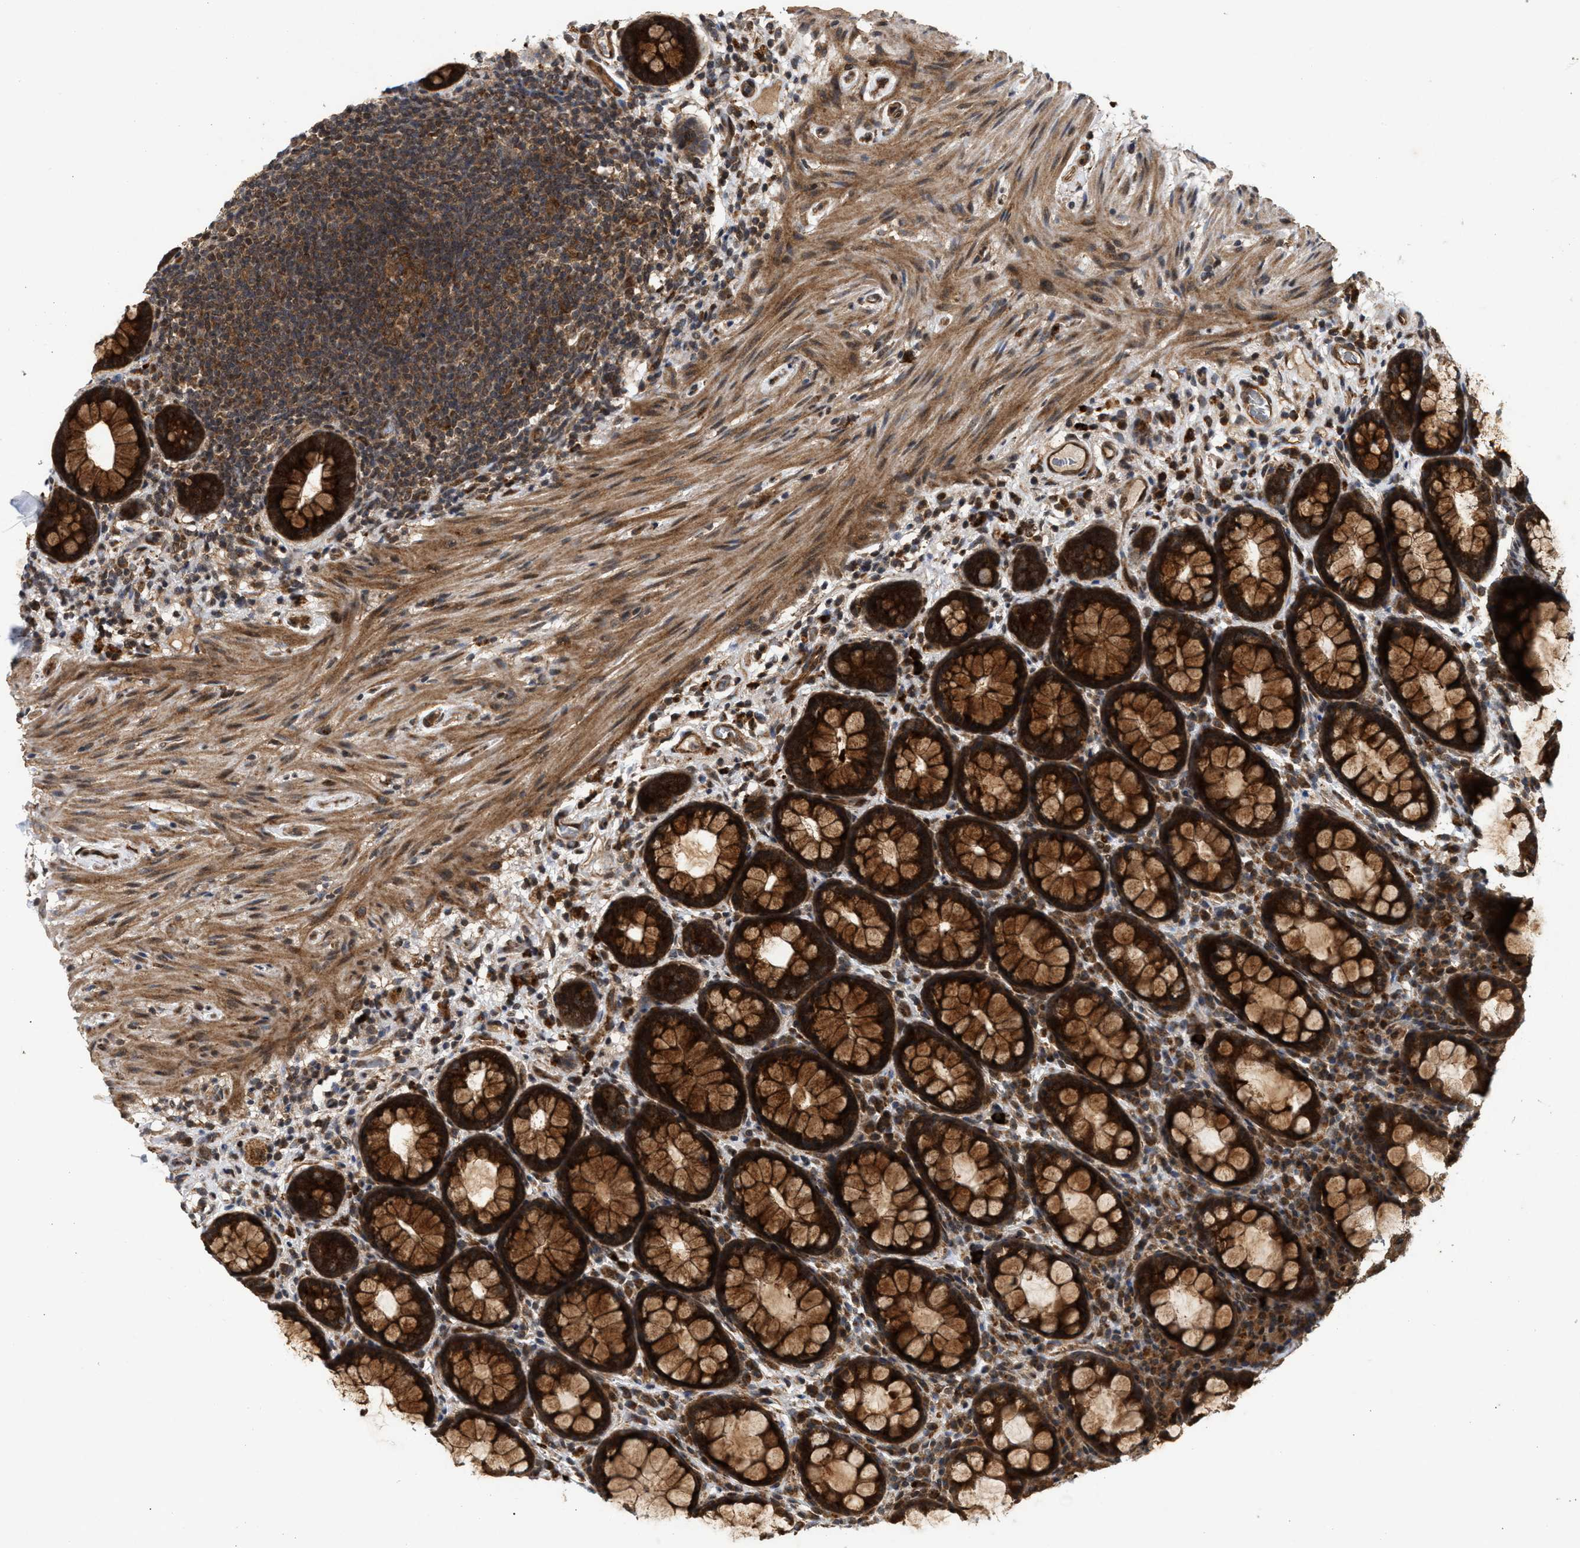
{"staining": {"intensity": "strong", "quantity": ">75%", "location": "cytoplasmic/membranous"}, "tissue": "rectum", "cell_type": "Glandular cells", "image_type": "normal", "snomed": [{"axis": "morphology", "description": "Normal tissue, NOS"}, {"axis": "topography", "description": "Rectum"}], "caption": "IHC histopathology image of benign rectum: rectum stained using IHC exhibits high levels of strong protein expression localized specifically in the cytoplasmic/membranous of glandular cells, appearing as a cytoplasmic/membranous brown color.", "gene": "CFLAR", "patient": {"sex": "male", "age": 92}}